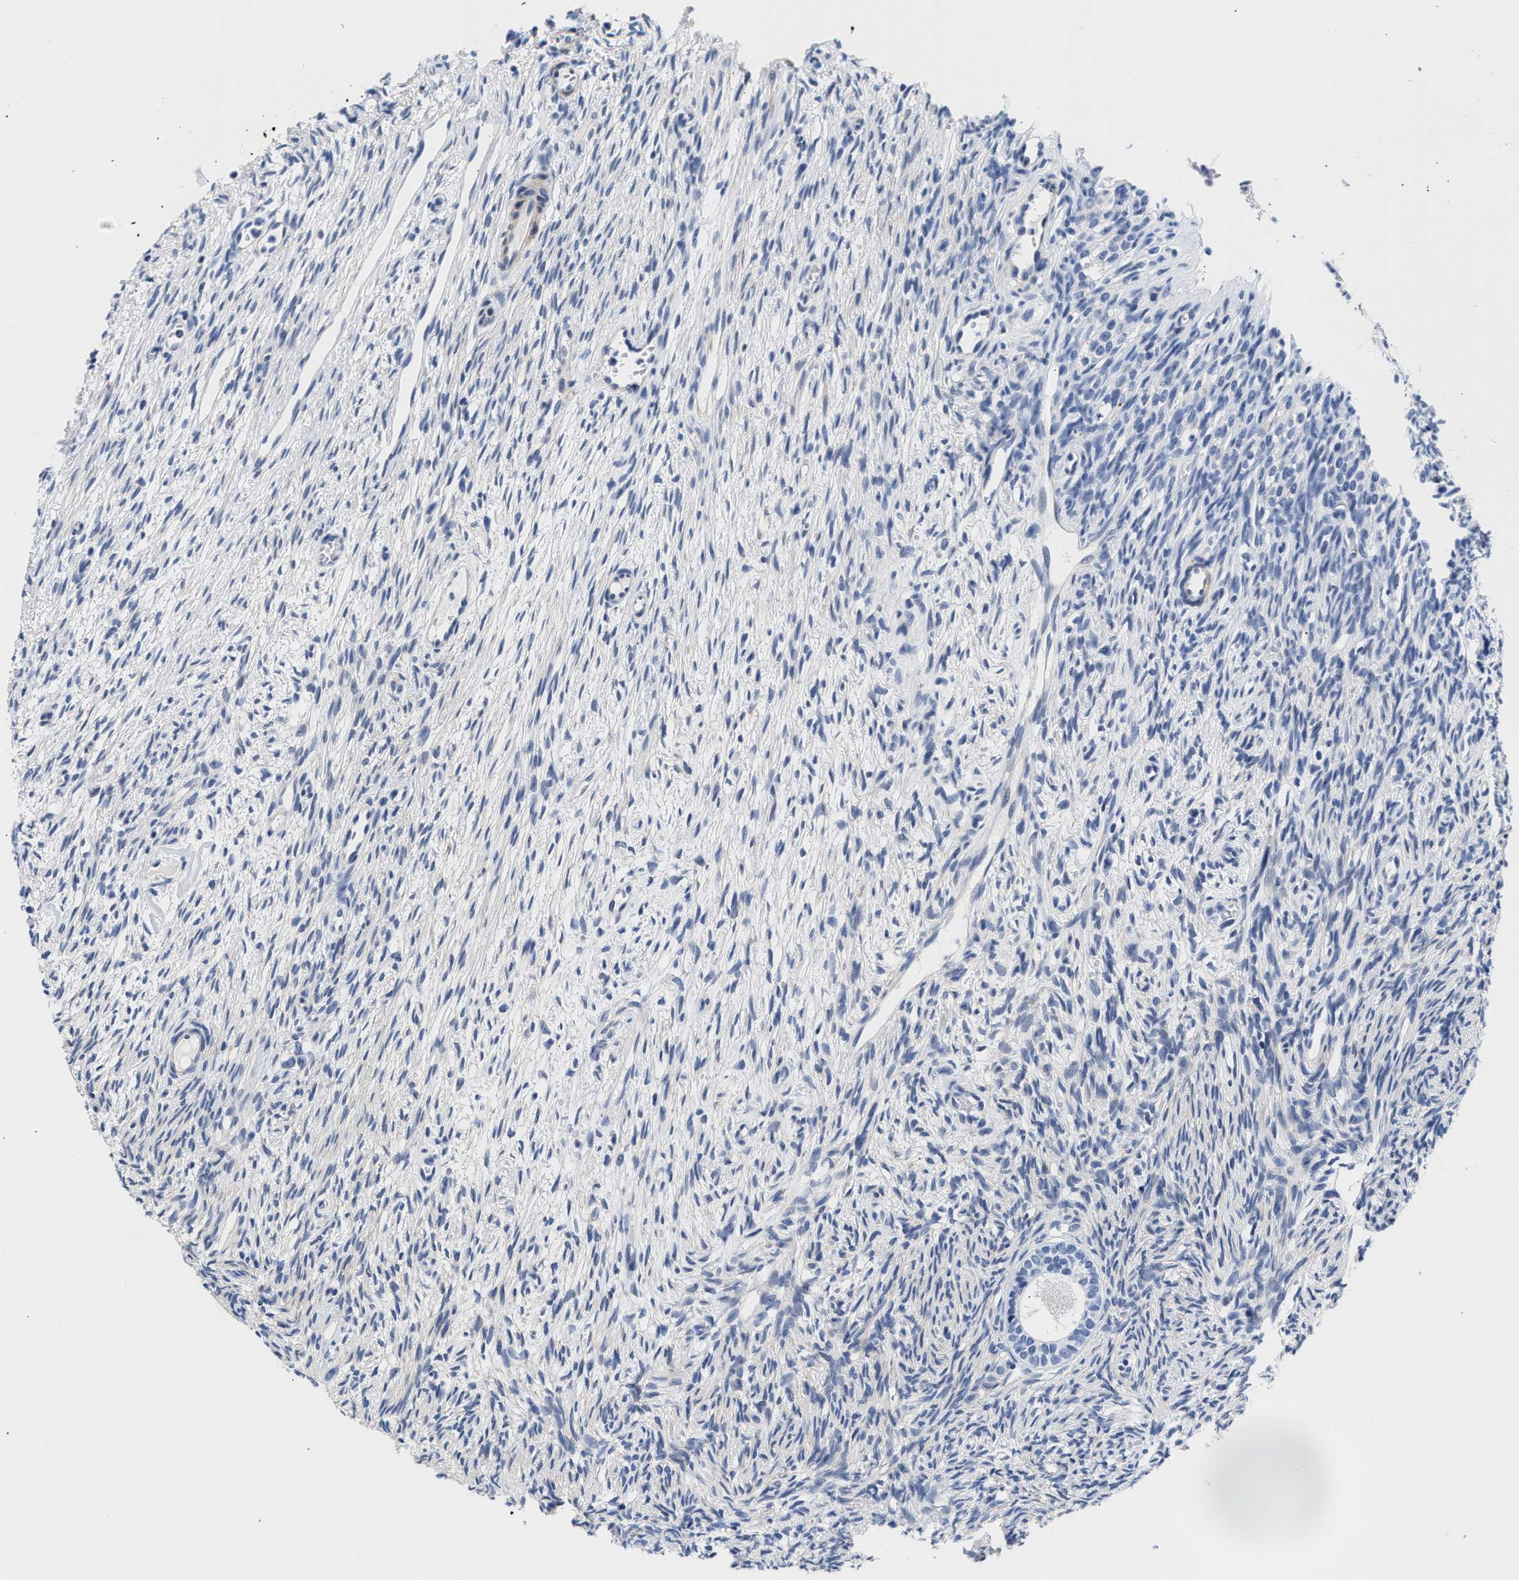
{"staining": {"intensity": "negative", "quantity": "none", "location": "none"}, "tissue": "ovary", "cell_type": "Follicle cells", "image_type": "normal", "snomed": [{"axis": "morphology", "description": "Normal tissue, NOS"}, {"axis": "topography", "description": "Ovary"}], "caption": "IHC photomicrograph of normal ovary: human ovary stained with DAB displays no significant protein expression in follicle cells.", "gene": "TRIM29", "patient": {"sex": "female", "age": 33}}